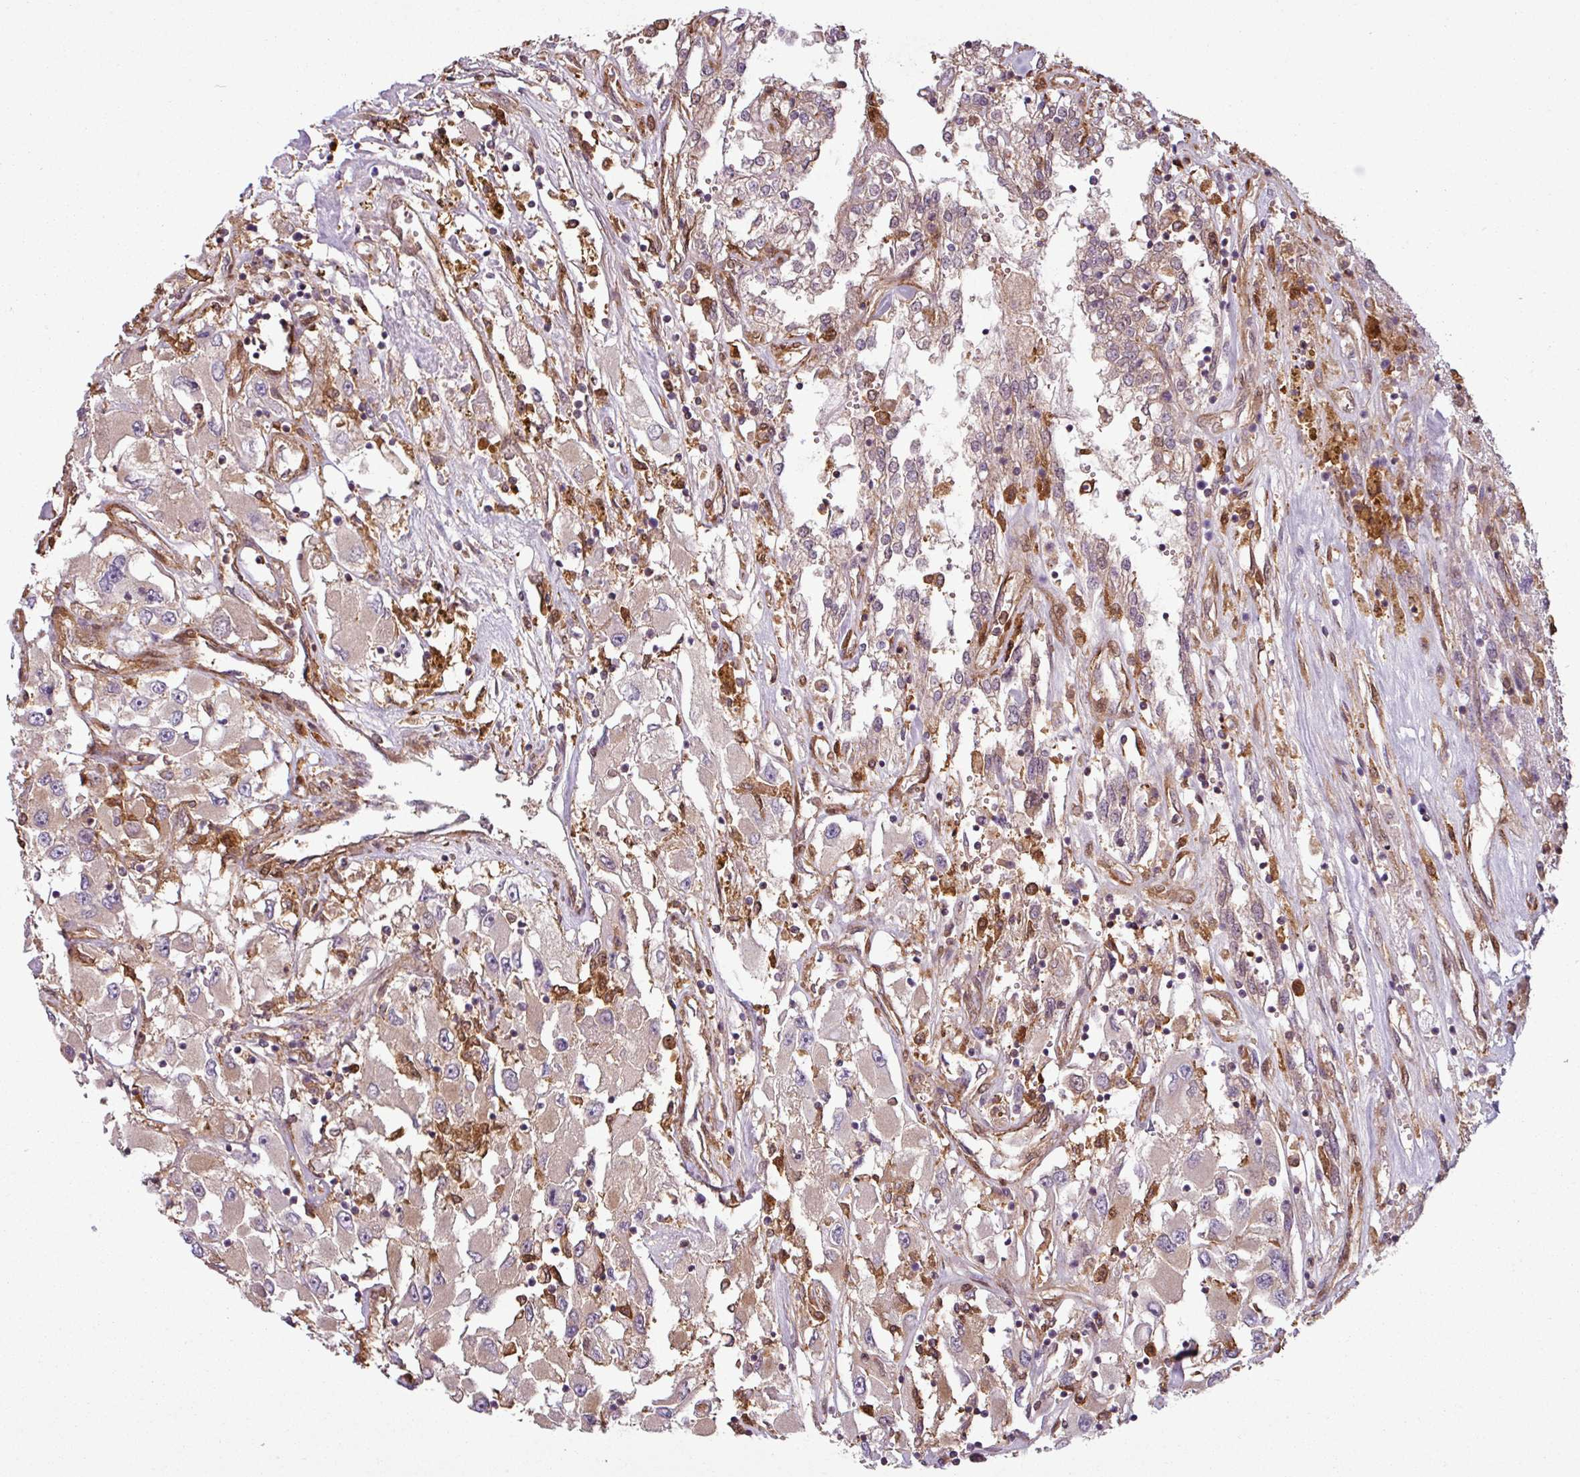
{"staining": {"intensity": "weak", "quantity": "25%-75%", "location": "cytoplasmic/membranous"}, "tissue": "renal cancer", "cell_type": "Tumor cells", "image_type": "cancer", "snomed": [{"axis": "morphology", "description": "Adenocarcinoma, NOS"}, {"axis": "topography", "description": "Kidney"}], "caption": "Adenocarcinoma (renal) tissue displays weak cytoplasmic/membranous staining in approximately 25%-75% of tumor cells Using DAB (brown) and hematoxylin (blue) stains, captured at high magnification using brightfield microscopy.", "gene": "SH3BGRL", "patient": {"sex": "female", "age": 52}}